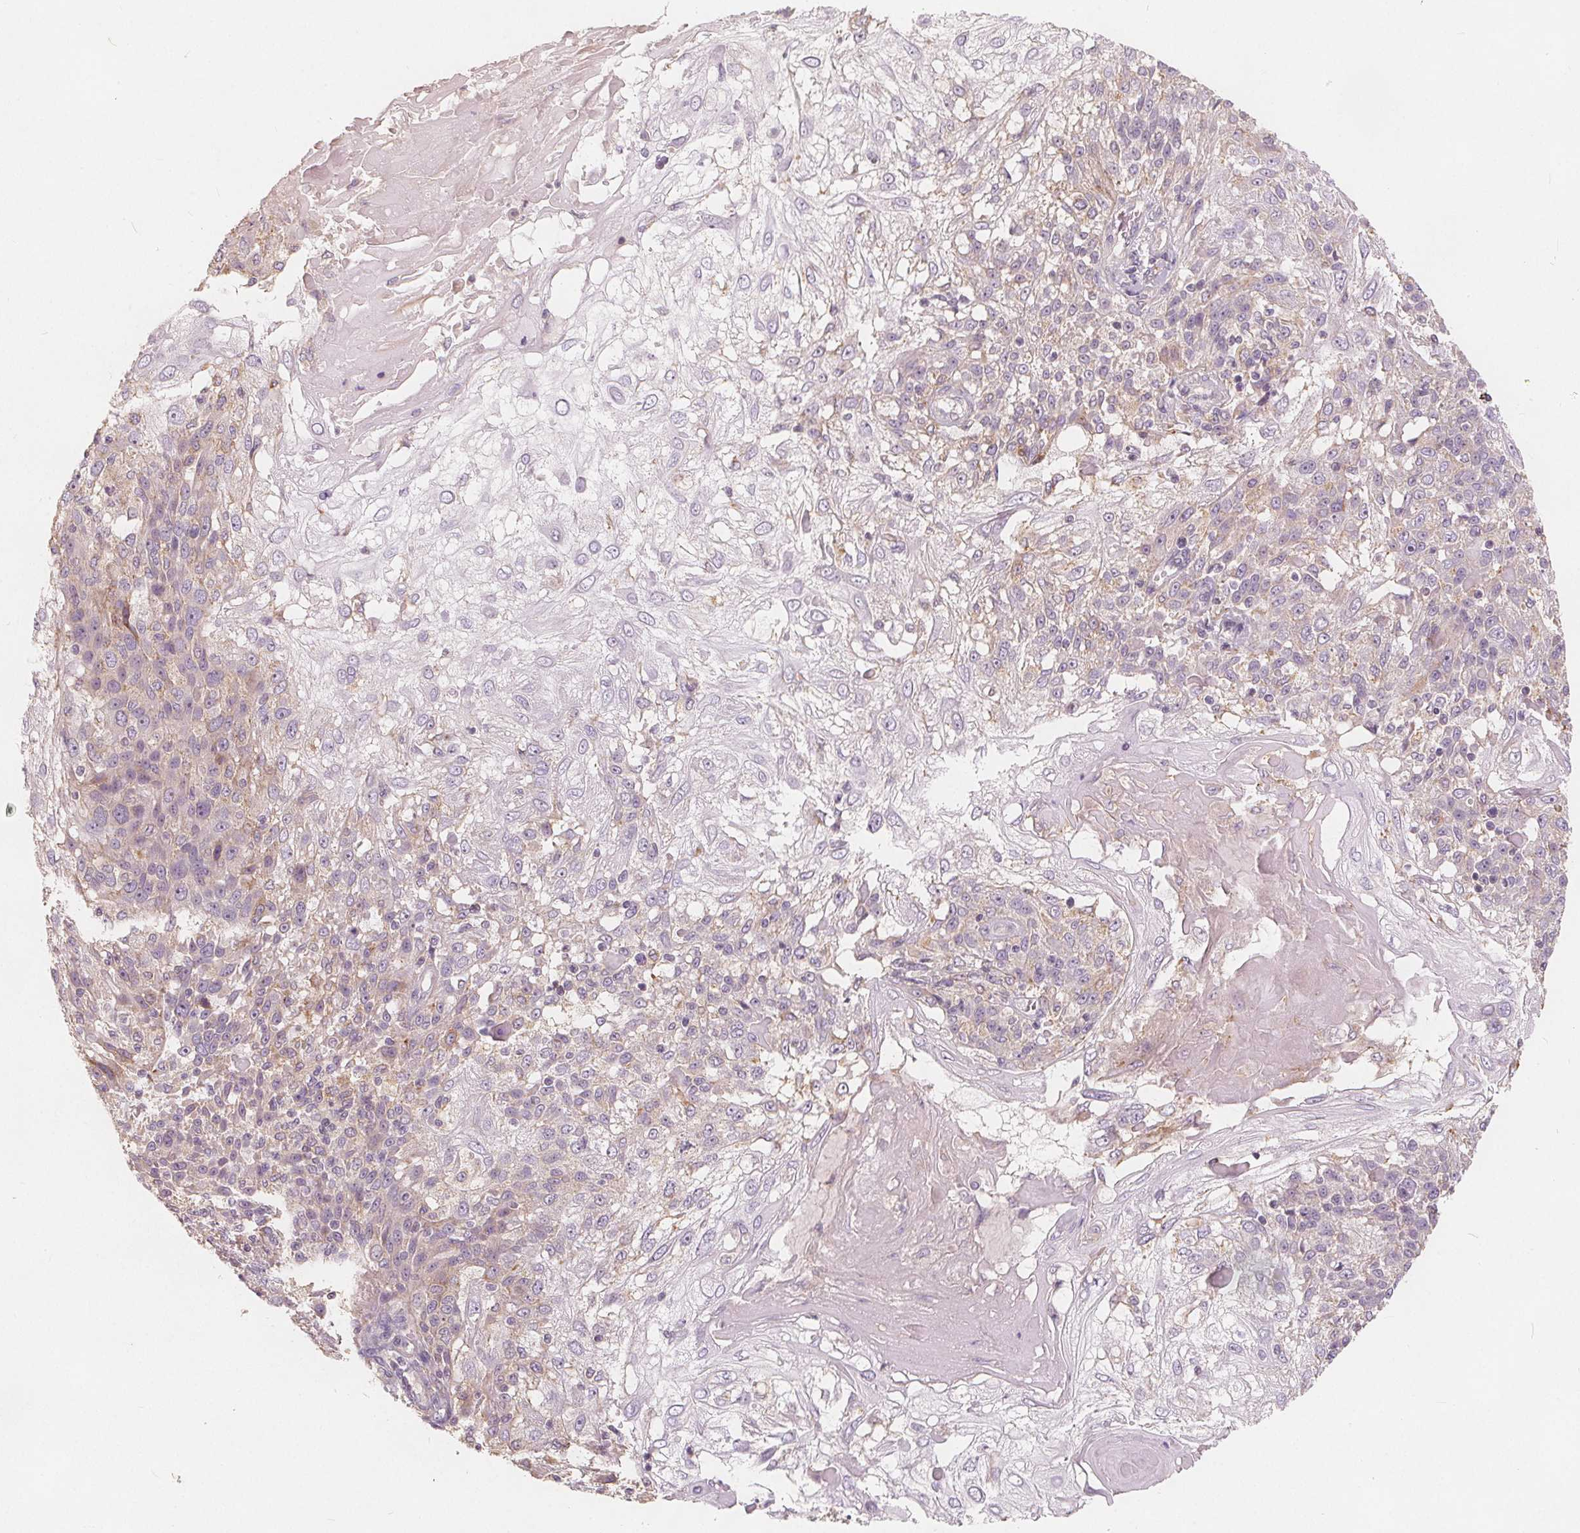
{"staining": {"intensity": "weak", "quantity": "<25%", "location": "cytoplasmic/membranous"}, "tissue": "skin cancer", "cell_type": "Tumor cells", "image_type": "cancer", "snomed": [{"axis": "morphology", "description": "Normal tissue, NOS"}, {"axis": "morphology", "description": "Squamous cell carcinoma, NOS"}, {"axis": "topography", "description": "Skin"}], "caption": "Squamous cell carcinoma (skin) was stained to show a protein in brown. There is no significant positivity in tumor cells. The staining is performed using DAB (3,3'-diaminobenzidine) brown chromogen with nuclei counter-stained in using hematoxylin.", "gene": "DRC3", "patient": {"sex": "female", "age": 83}}